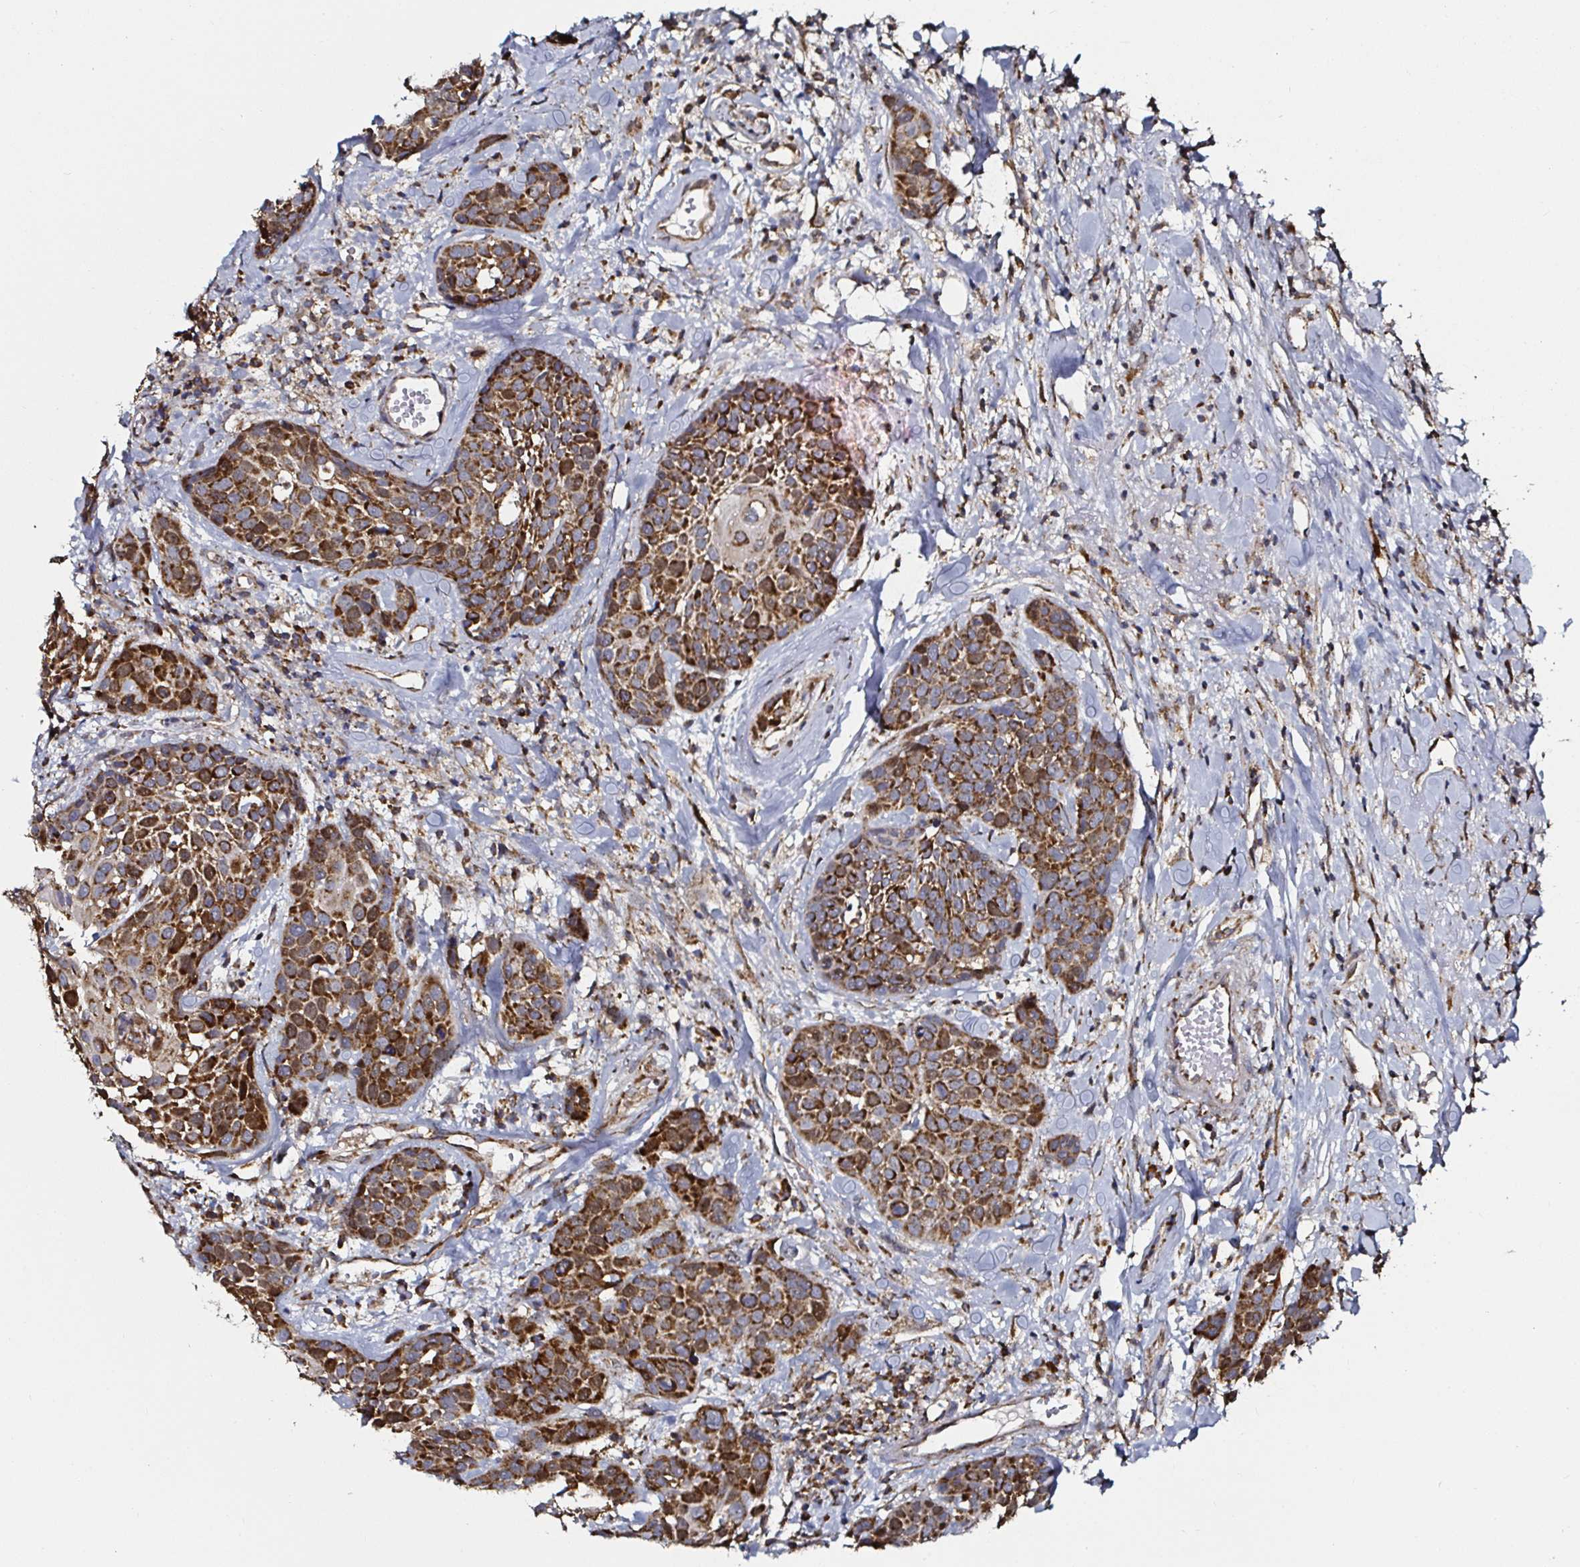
{"staining": {"intensity": "strong", "quantity": ">75%", "location": "cytoplasmic/membranous"}, "tissue": "head and neck cancer", "cell_type": "Tumor cells", "image_type": "cancer", "snomed": [{"axis": "morphology", "description": "Squamous cell carcinoma, NOS"}, {"axis": "topography", "description": "Head-Neck"}], "caption": "Immunohistochemical staining of head and neck squamous cell carcinoma shows high levels of strong cytoplasmic/membranous expression in approximately >75% of tumor cells. The staining was performed using DAB to visualize the protein expression in brown, while the nuclei were stained in blue with hematoxylin (Magnification: 20x).", "gene": "ATAD3B", "patient": {"sex": "female", "age": 50}}